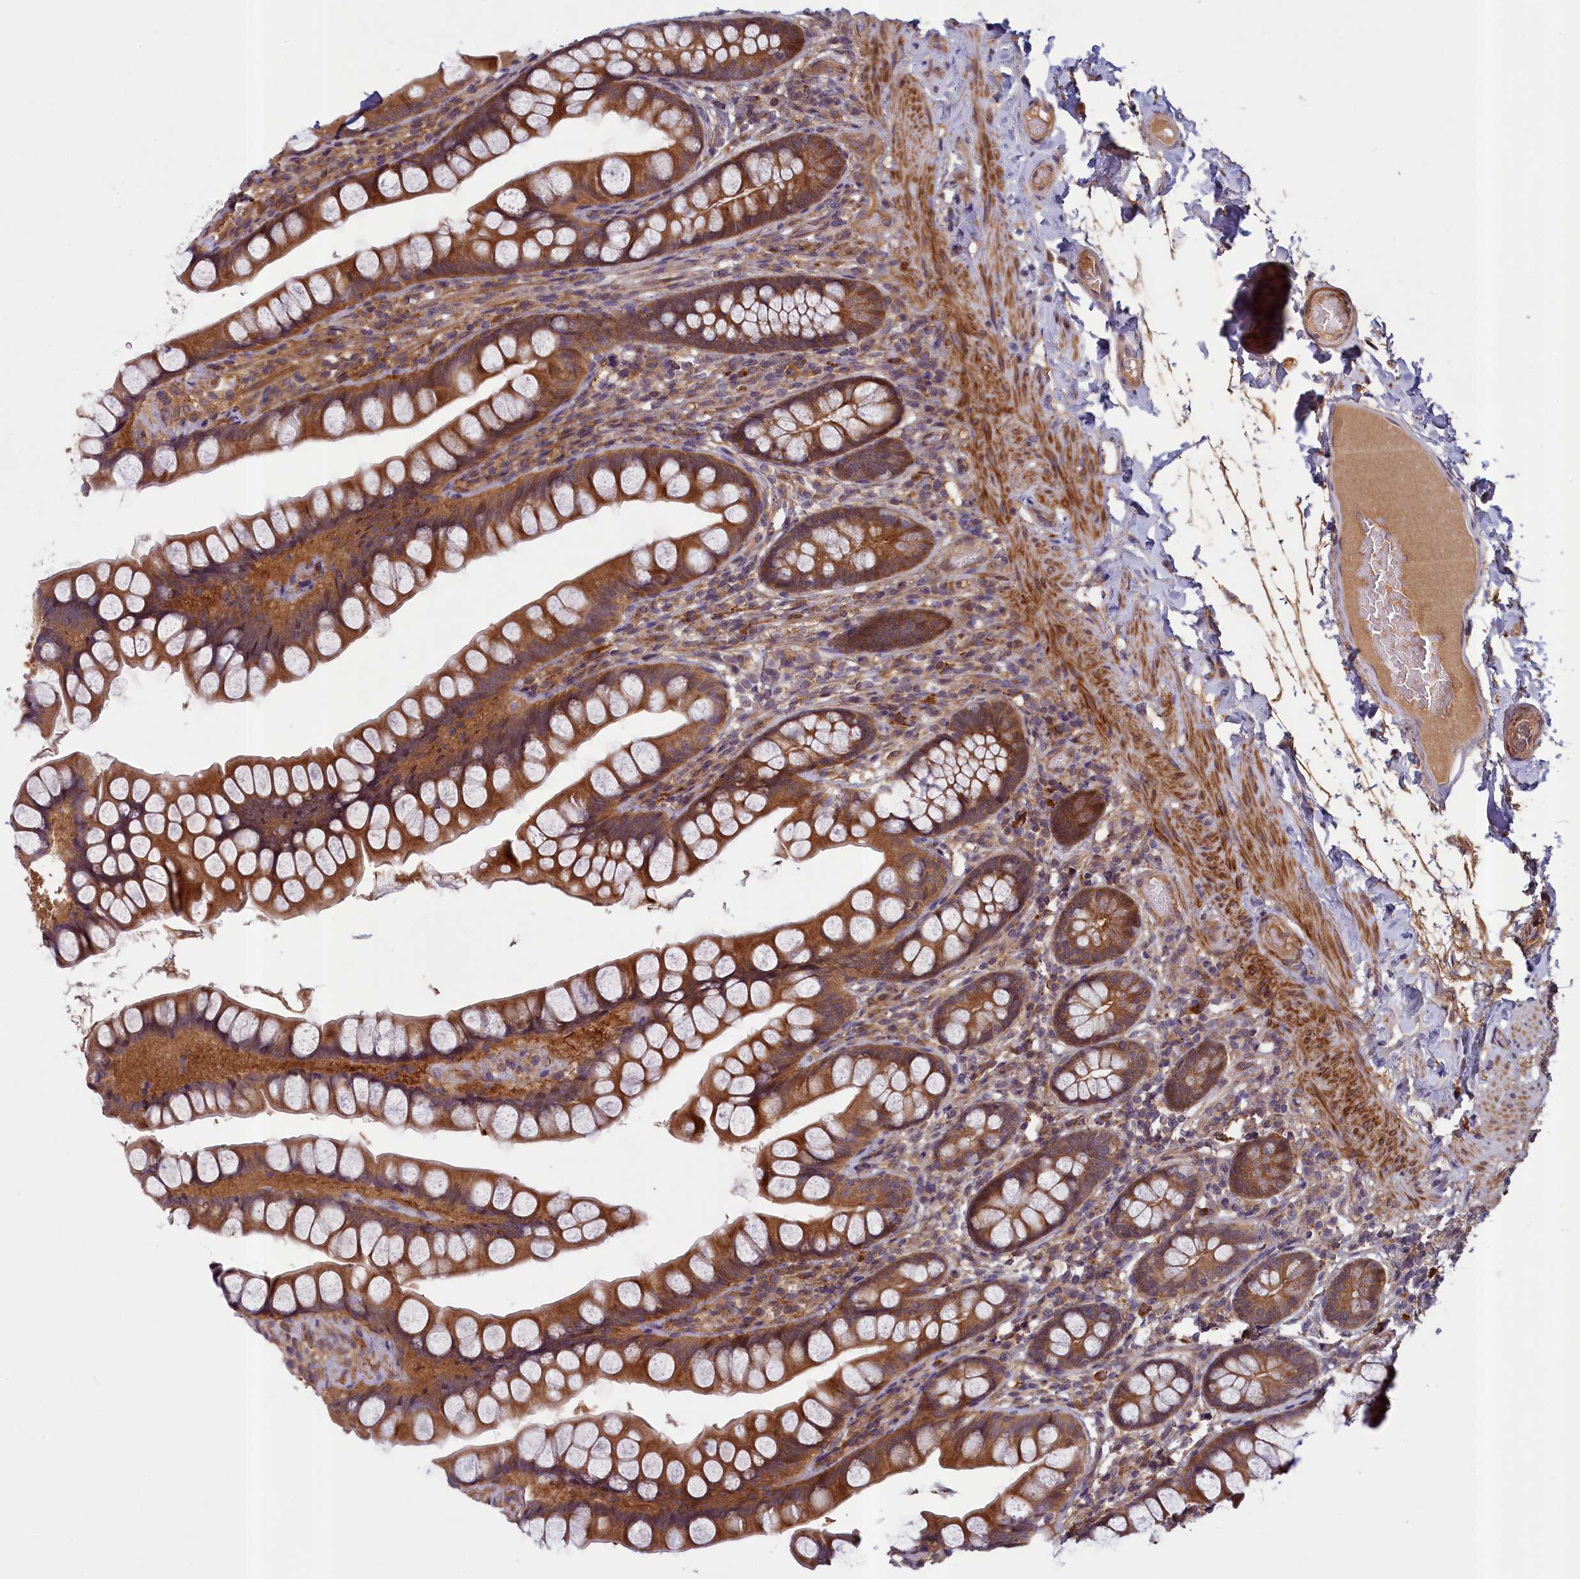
{"staining": {"intensity": "moderate", "quantity": ">75%", "location": "cytoplasmic/membranous"}, "tissue": "small intestine", "cell_type": "Glandular cells", "image_type": "normal", "snomed": [{"axis": "morphology", "description": "Normal tissue, NOS"}, {"axis": "topography", "description": "Small intestine"}], "caption": "Small intestine stained with immunohistochemistry demonstrates moderate cytoplasmic/membranous expression in about >75% of glandular cells. Nuclei are stained in blue.", "gene": "NUBP1", "patient": {"sex": "male", "age": 70}}